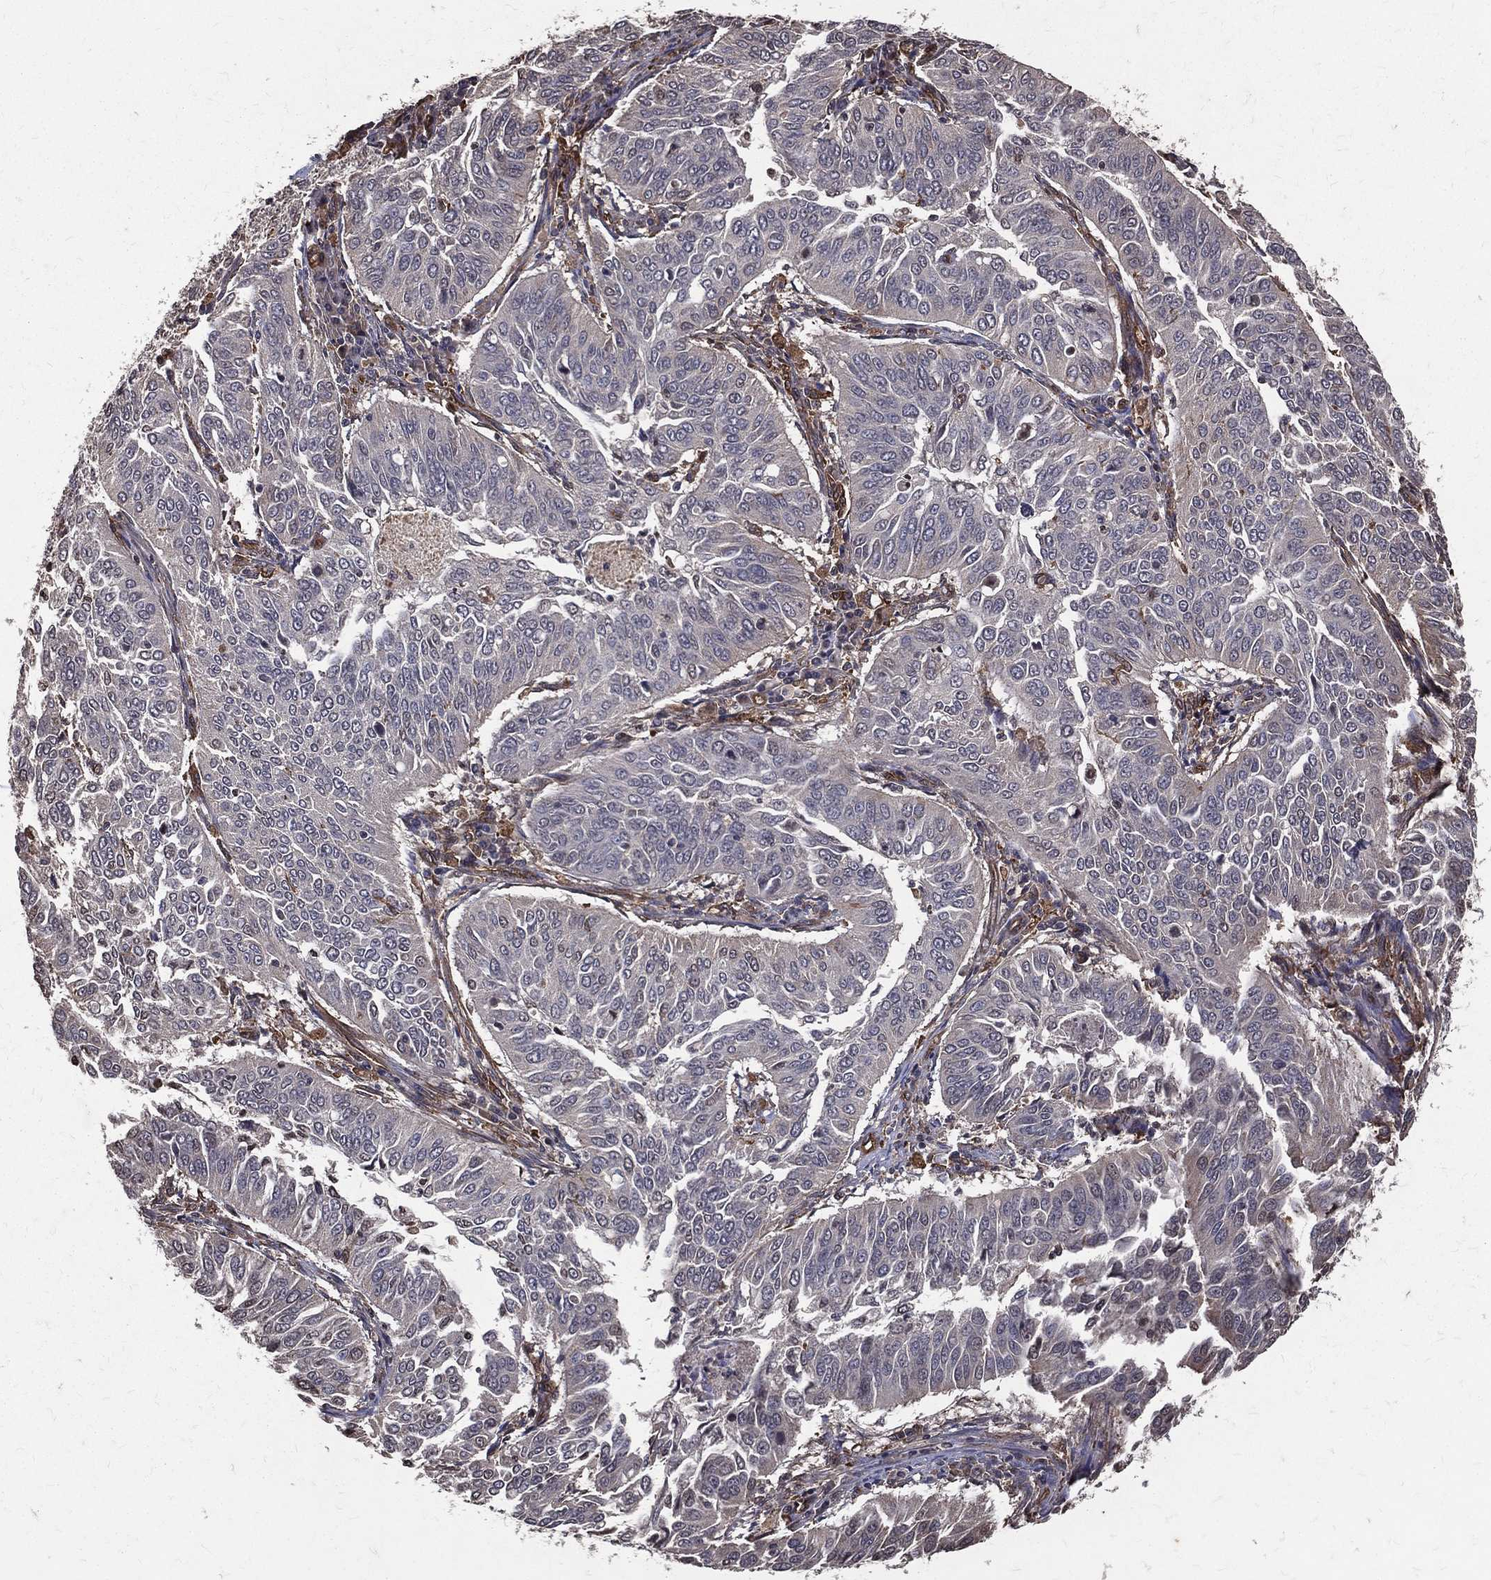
{"staining": {"intensity": "negative", "quantity": "none", "location": "none"}, "tissue": "cervical cancer", "cell_type": "Tumor cells", "image_type": "cancer", "snomed": [{"axis": "morphology", "description": "Normal tissue, NOS"}, {"axis": "morphology", "description": "Squamous cell carcinoma, NOS"}, {"axis": "topography", "description": "Cervix"}], "caption": "Immunohistochemical staining of human cervical squamous cell carcinoma displays no significant expression in tumor cells.", "gene": "DPYSL2", "patient": {"sex": "female", "age": 39}}